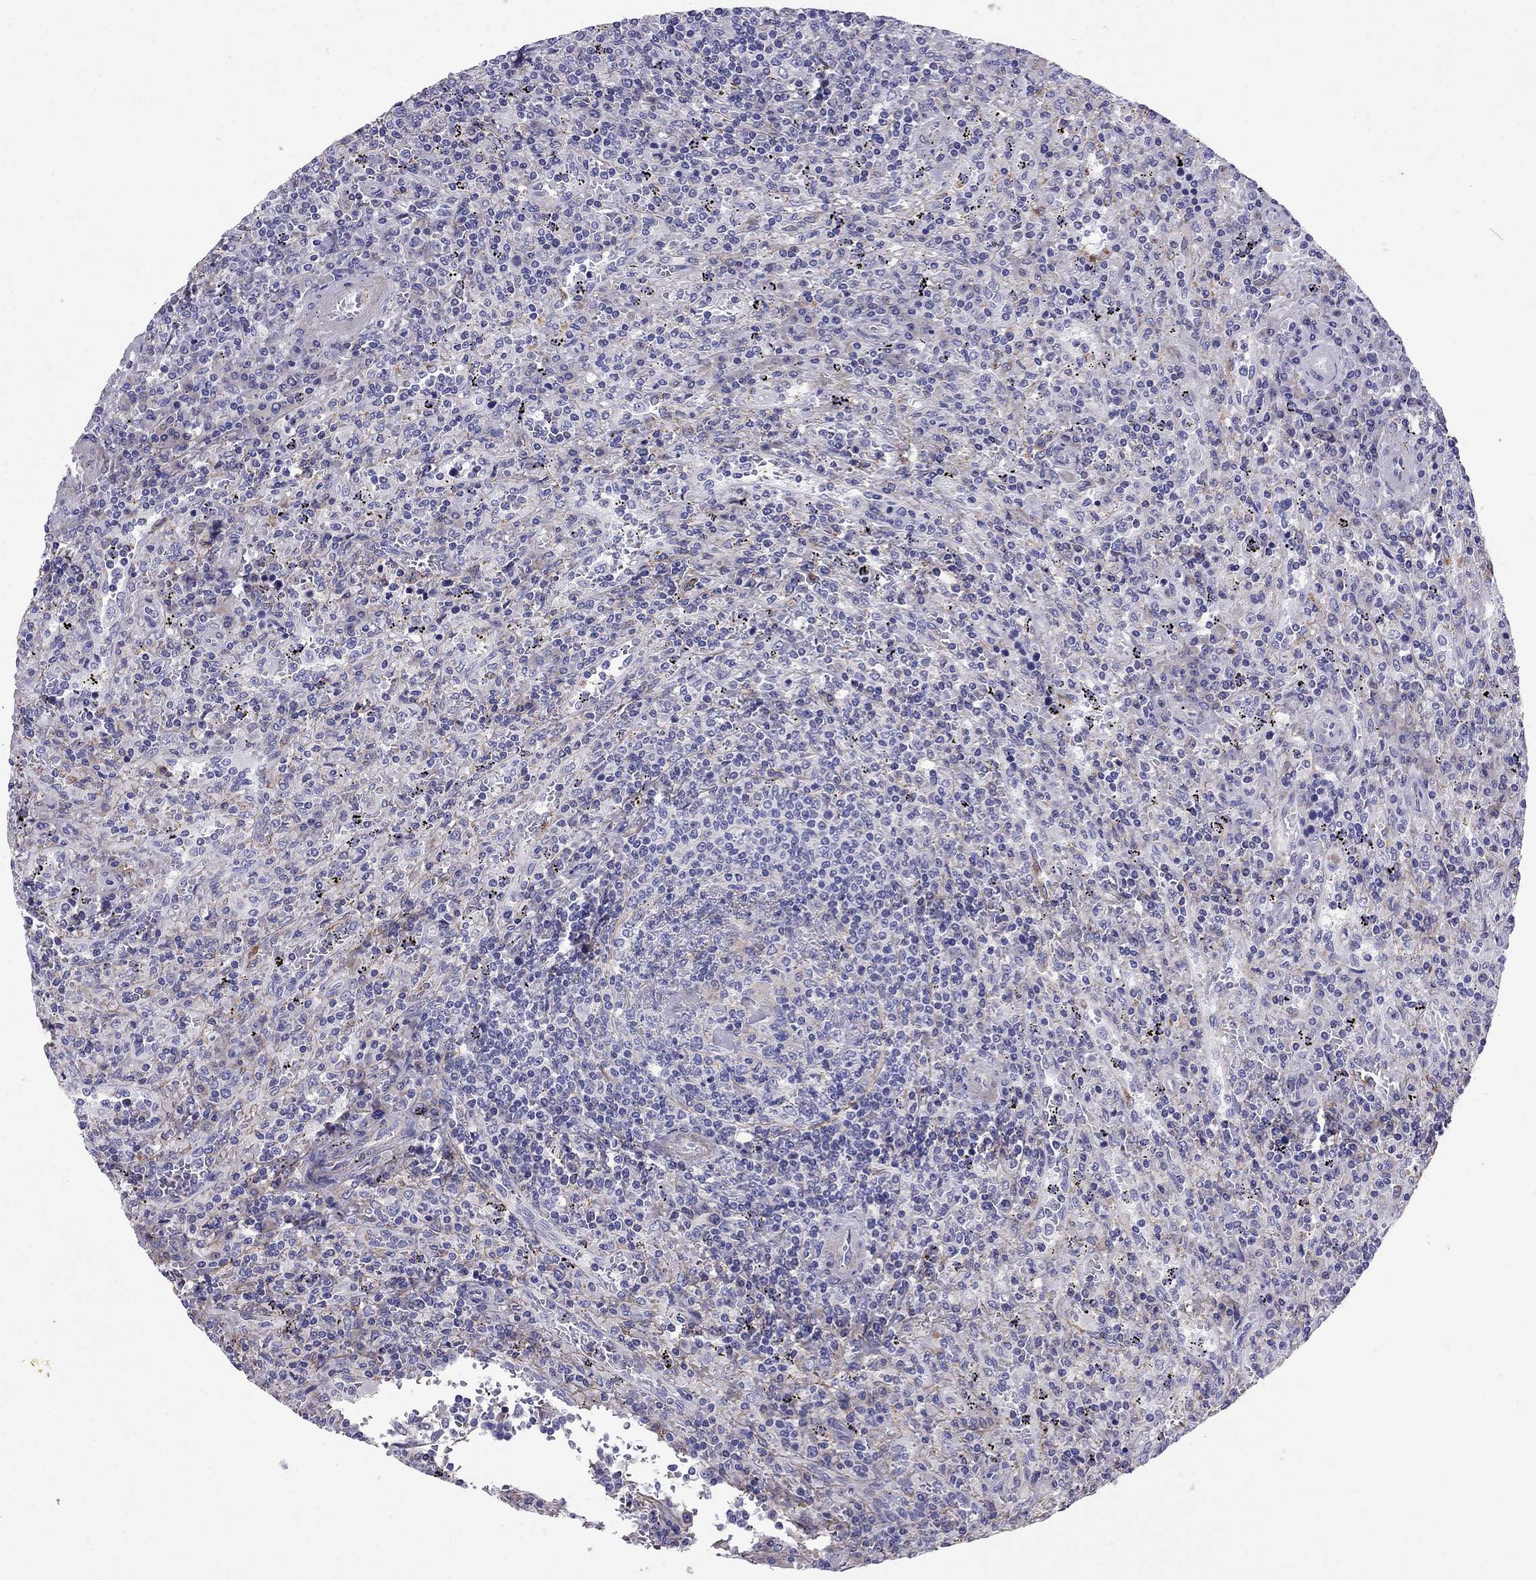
{"staining": {"intensity": "negative", "quantity": "none", "location": "none"}, "tissue": "lymphoma", "cell_type": "Tumor cells", "image_type": "cancer", "snomed": [{"axis": "morphology", "description": "Malignant lymphoma, non-Hodgkin's type, Low grade"}, {"axis": "topography", "description": "Spleen"}], "caption": "The image displays no staining of tumor cells in malignant lymphoma, non-Hodgkin's type (low-grade).", "gene": "GPR50", "patient": {"sex": "male", "age": 62}}